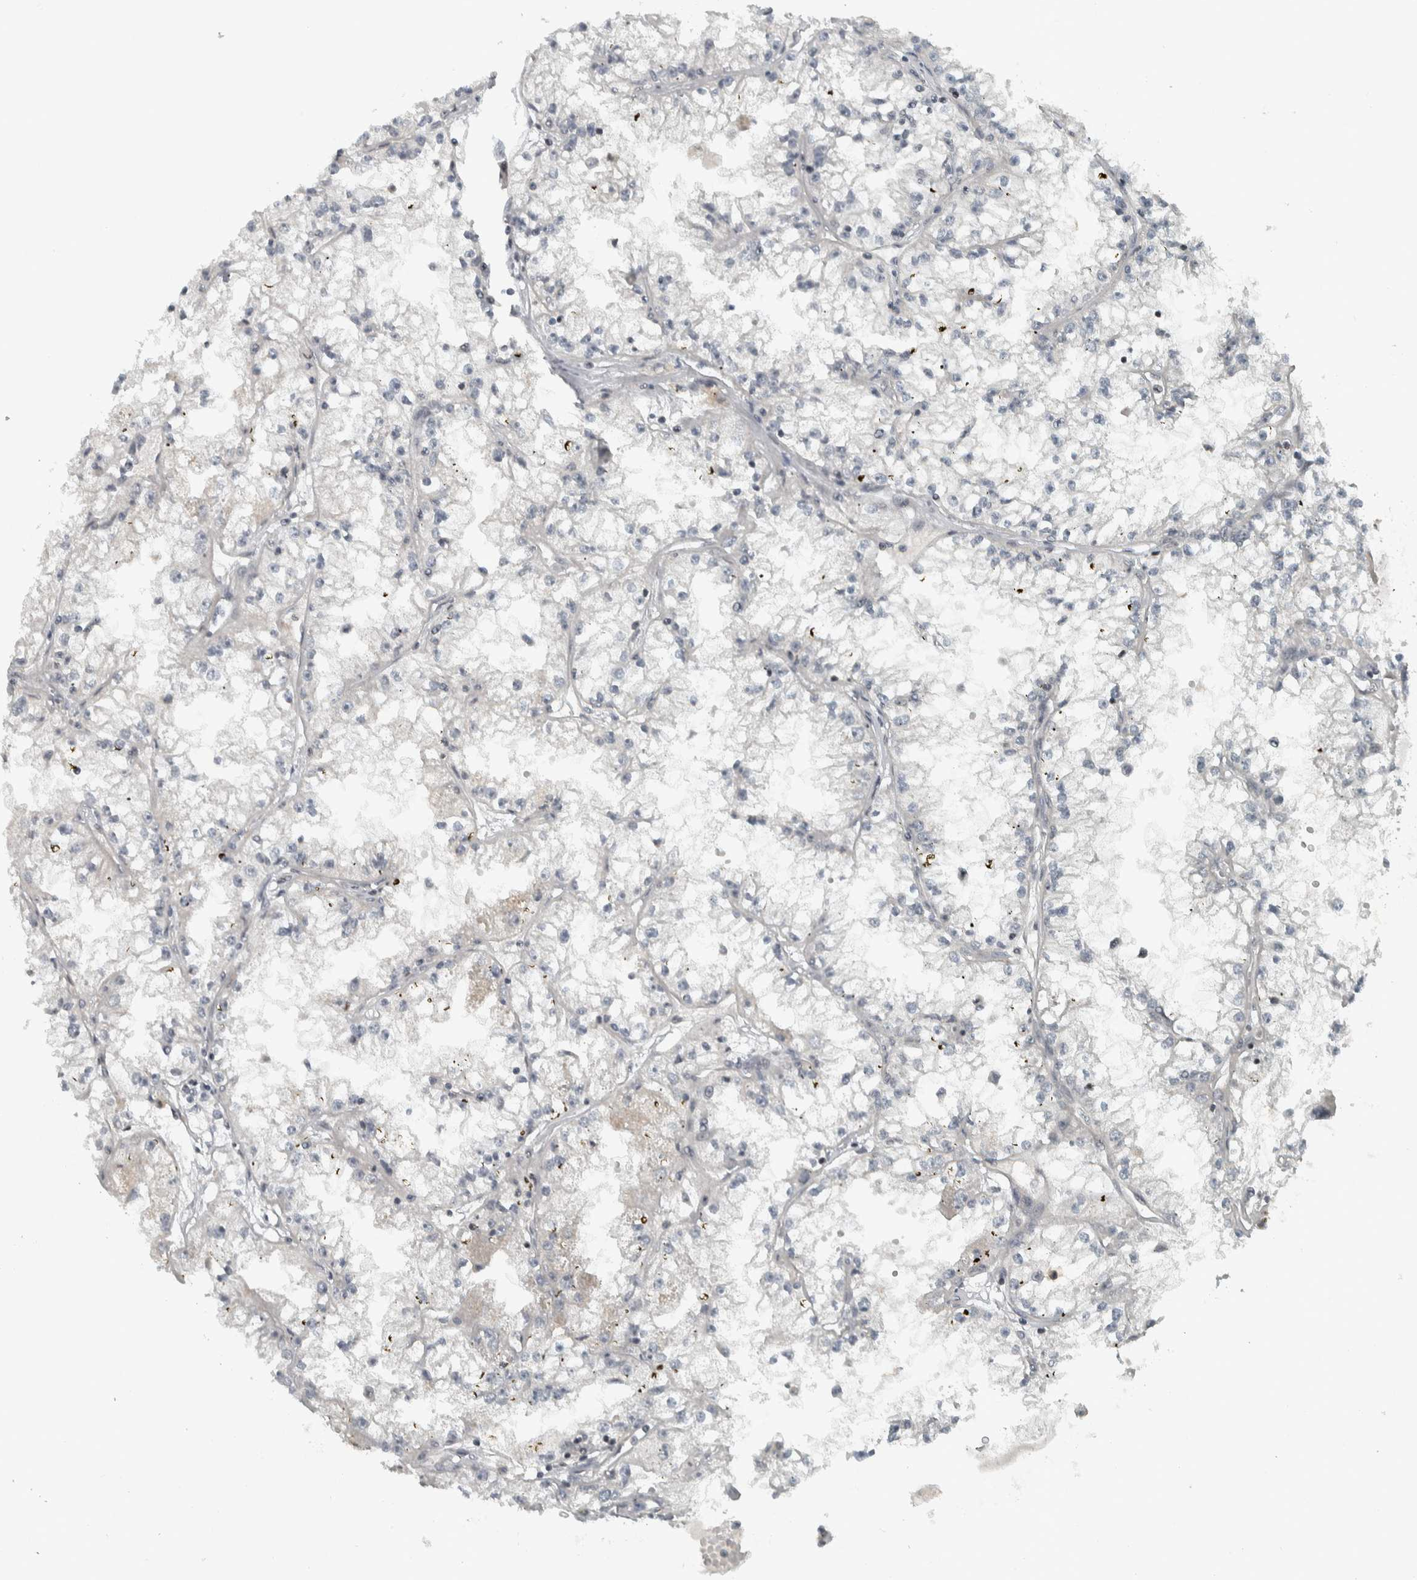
{"staining": {"intensity": "negative", "quantity": "none", "location": "none"}, "tissue": "renal cancer", "cell_type": "Tumor cells", "image_type": "cancer", "snomed": [{"axis": "morphology", "description": "Adenocarcinoma, NOS"}, {"axis": "topography", "description": "Kidney"}], "caption": "A photomicrograph of human renal adenocarcinoma is negative for staining in tumor cells.", "gene": "NAPG", "patient": {"sex": "male", "age": 56}}